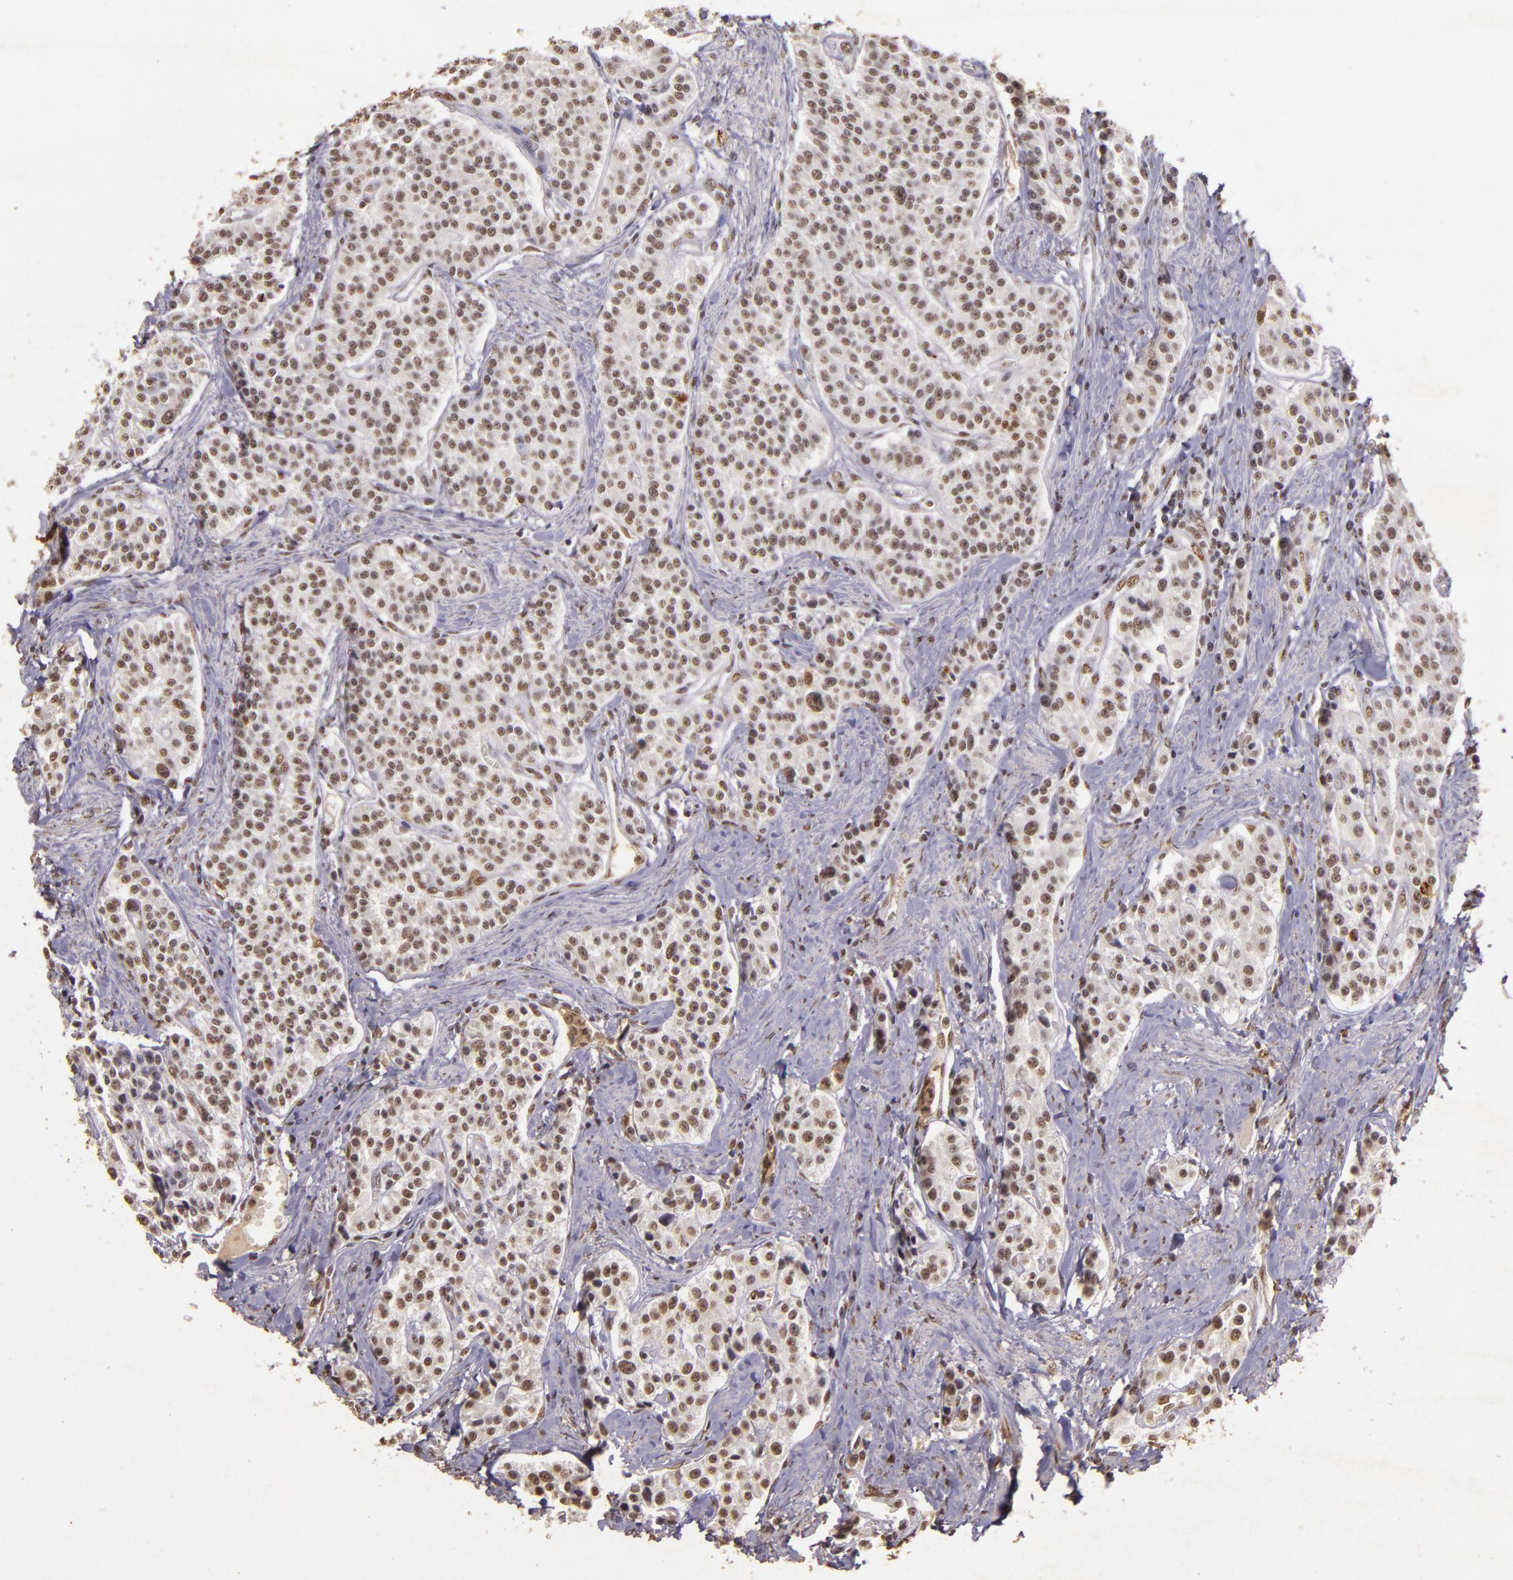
{"staining": {"intensity": "weak", "quantity": ">75%", "location": "nuclear"}, "tissue": "carcinoid", "cell_type": "Tumor cells", "image_type": "cancer", "snomed": [{"axis": "morphology", "description": "Carcinoid, malignant, NOS"}, {"axis": "topography", "description": "Stomach"}], "caption": "An immunohistochemistry image of tumor tissue is shown. Protein staining in brown labels weak nuclear positivity in malignant carcinoid within tumor cells.", "gene": "CBX3", "patient": {"sex": "female", "age": 76}}